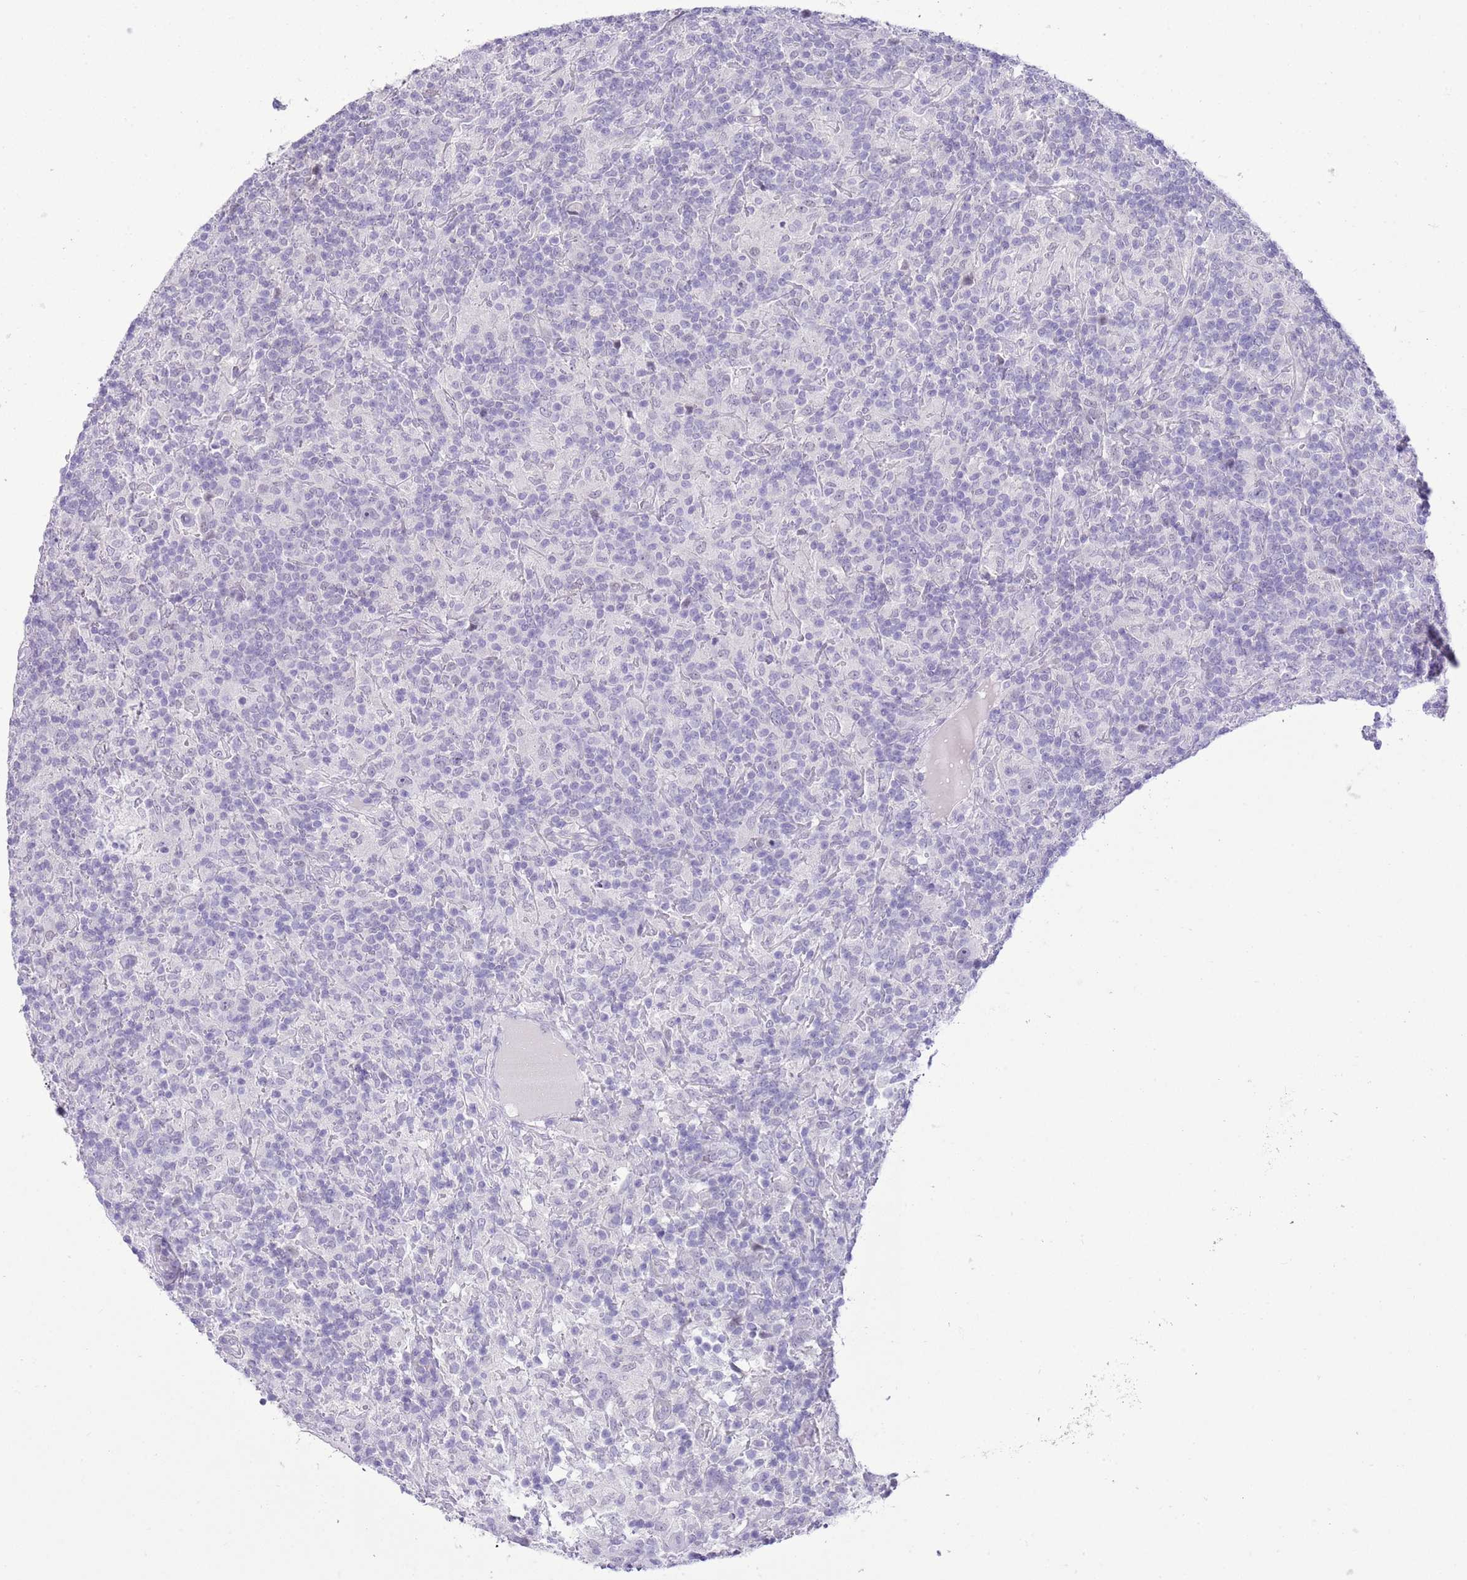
{"staining": {"intensity": "negative", "quantity": "none", "location": "none"}, "tissue": "lymphoma", "cell_type": "Tumor cells", "image_type": "cancer", "snomed": [{"axis": "morphology", "description": "Hodgkin's disease, NOS"}, {"axis": "topography", "description": "Lymph node"}], "caption": "Hodgkin's disease was stained to show a protein in brown. There is no significant expression in tumor cells.", "gene": "MIDN", "patient": {"sex": "male", "age": 70}}